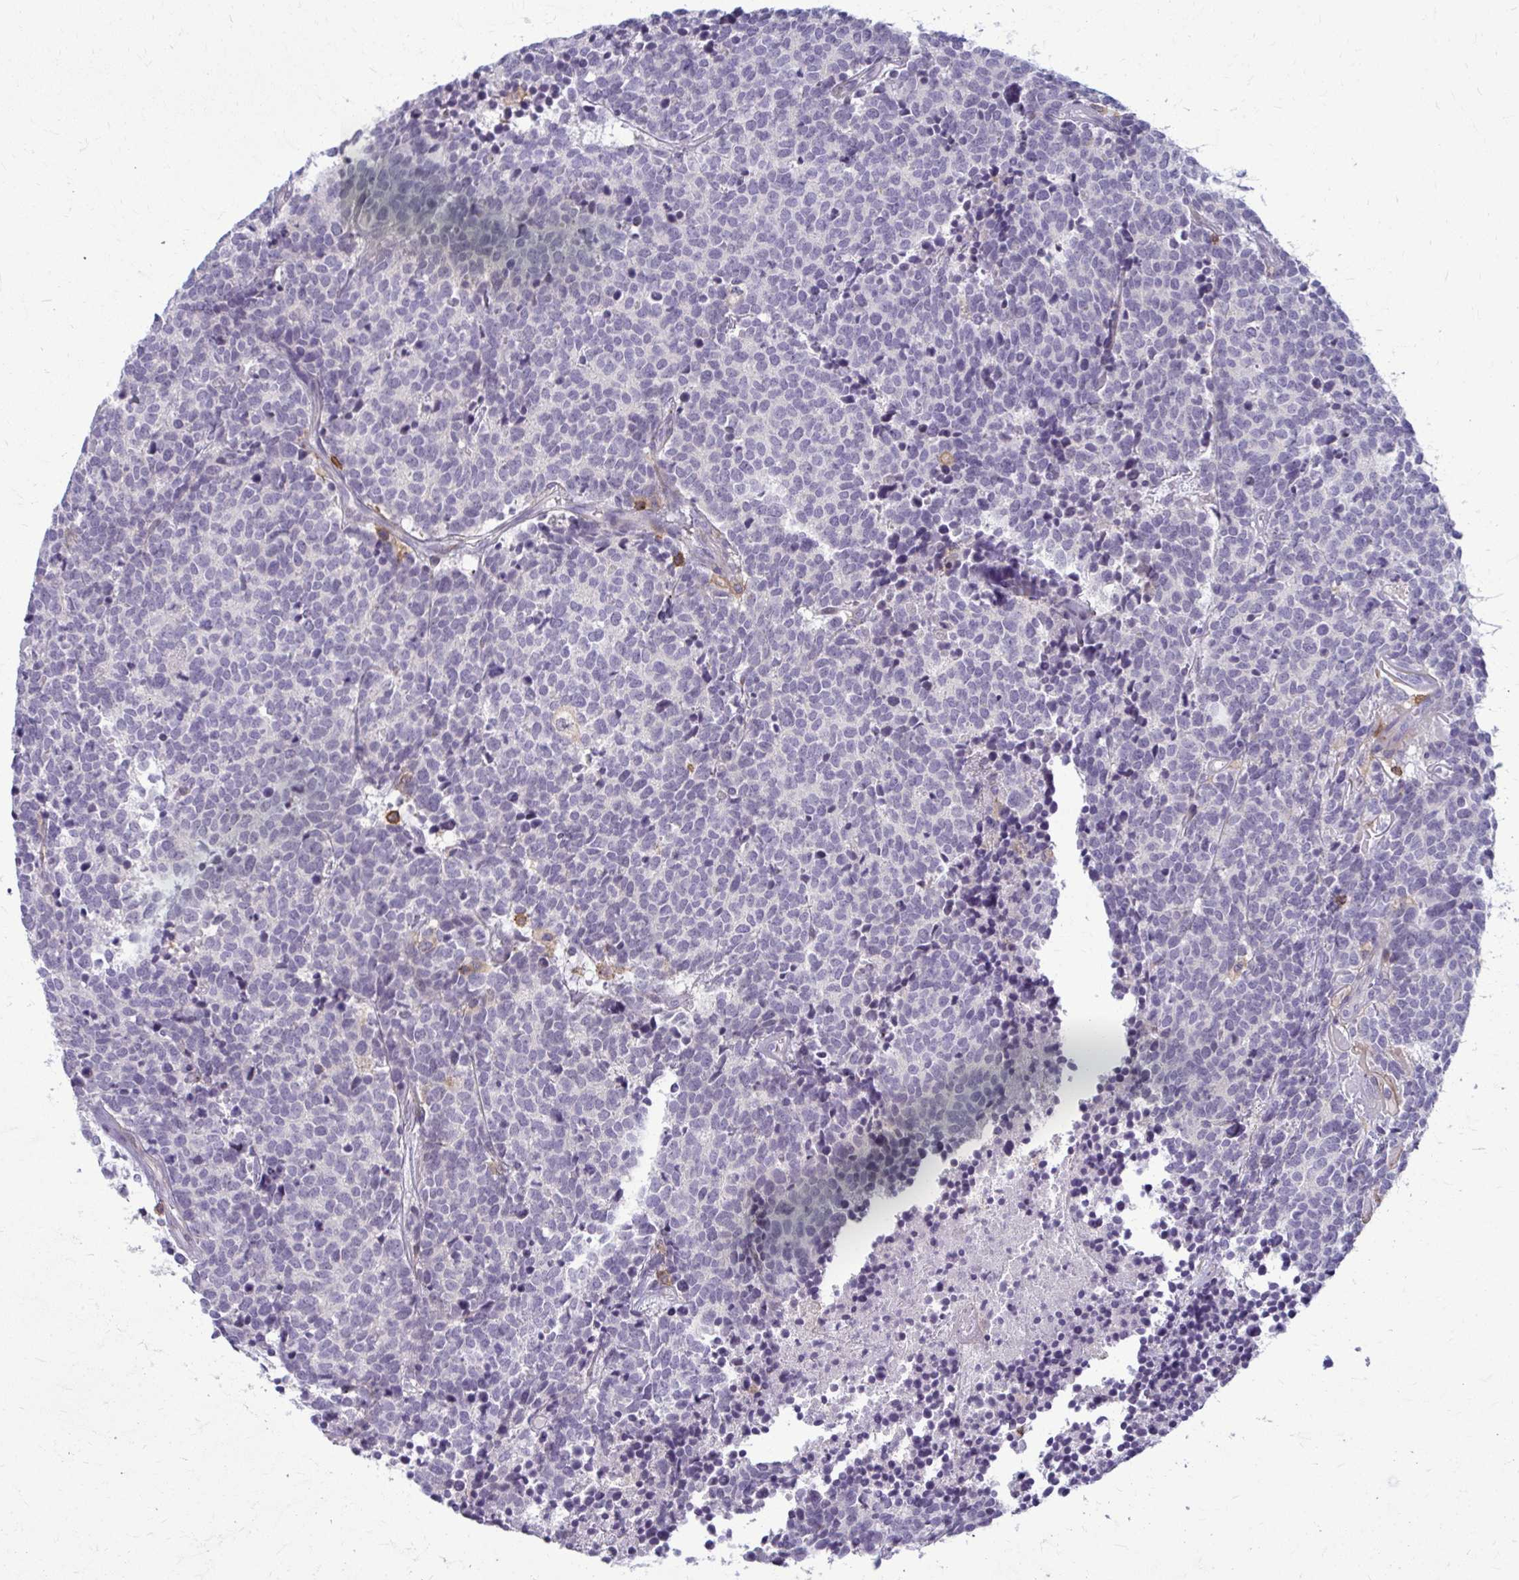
{"staining": {"intensity": "negative", "quantity": "none", "location": "none"}, "tissue": "carcinoid", "cell_type": "Tumor cells", "image_type": "cancer", "snomed": [{"axis": "morphology", "description": "Carcinoid, malignant, NOS"}, {"axis": "topography", "description": "Skin"}], "caption": "This histopathology image is of carcinoid (malignant) stained with immunohistochemistry to label a protein in brown with the nuclei are counter-stained blue. There is no staining in tumor cells.", "gene": "AP5M1", "patient": {"sex": "female", "age": 79}}